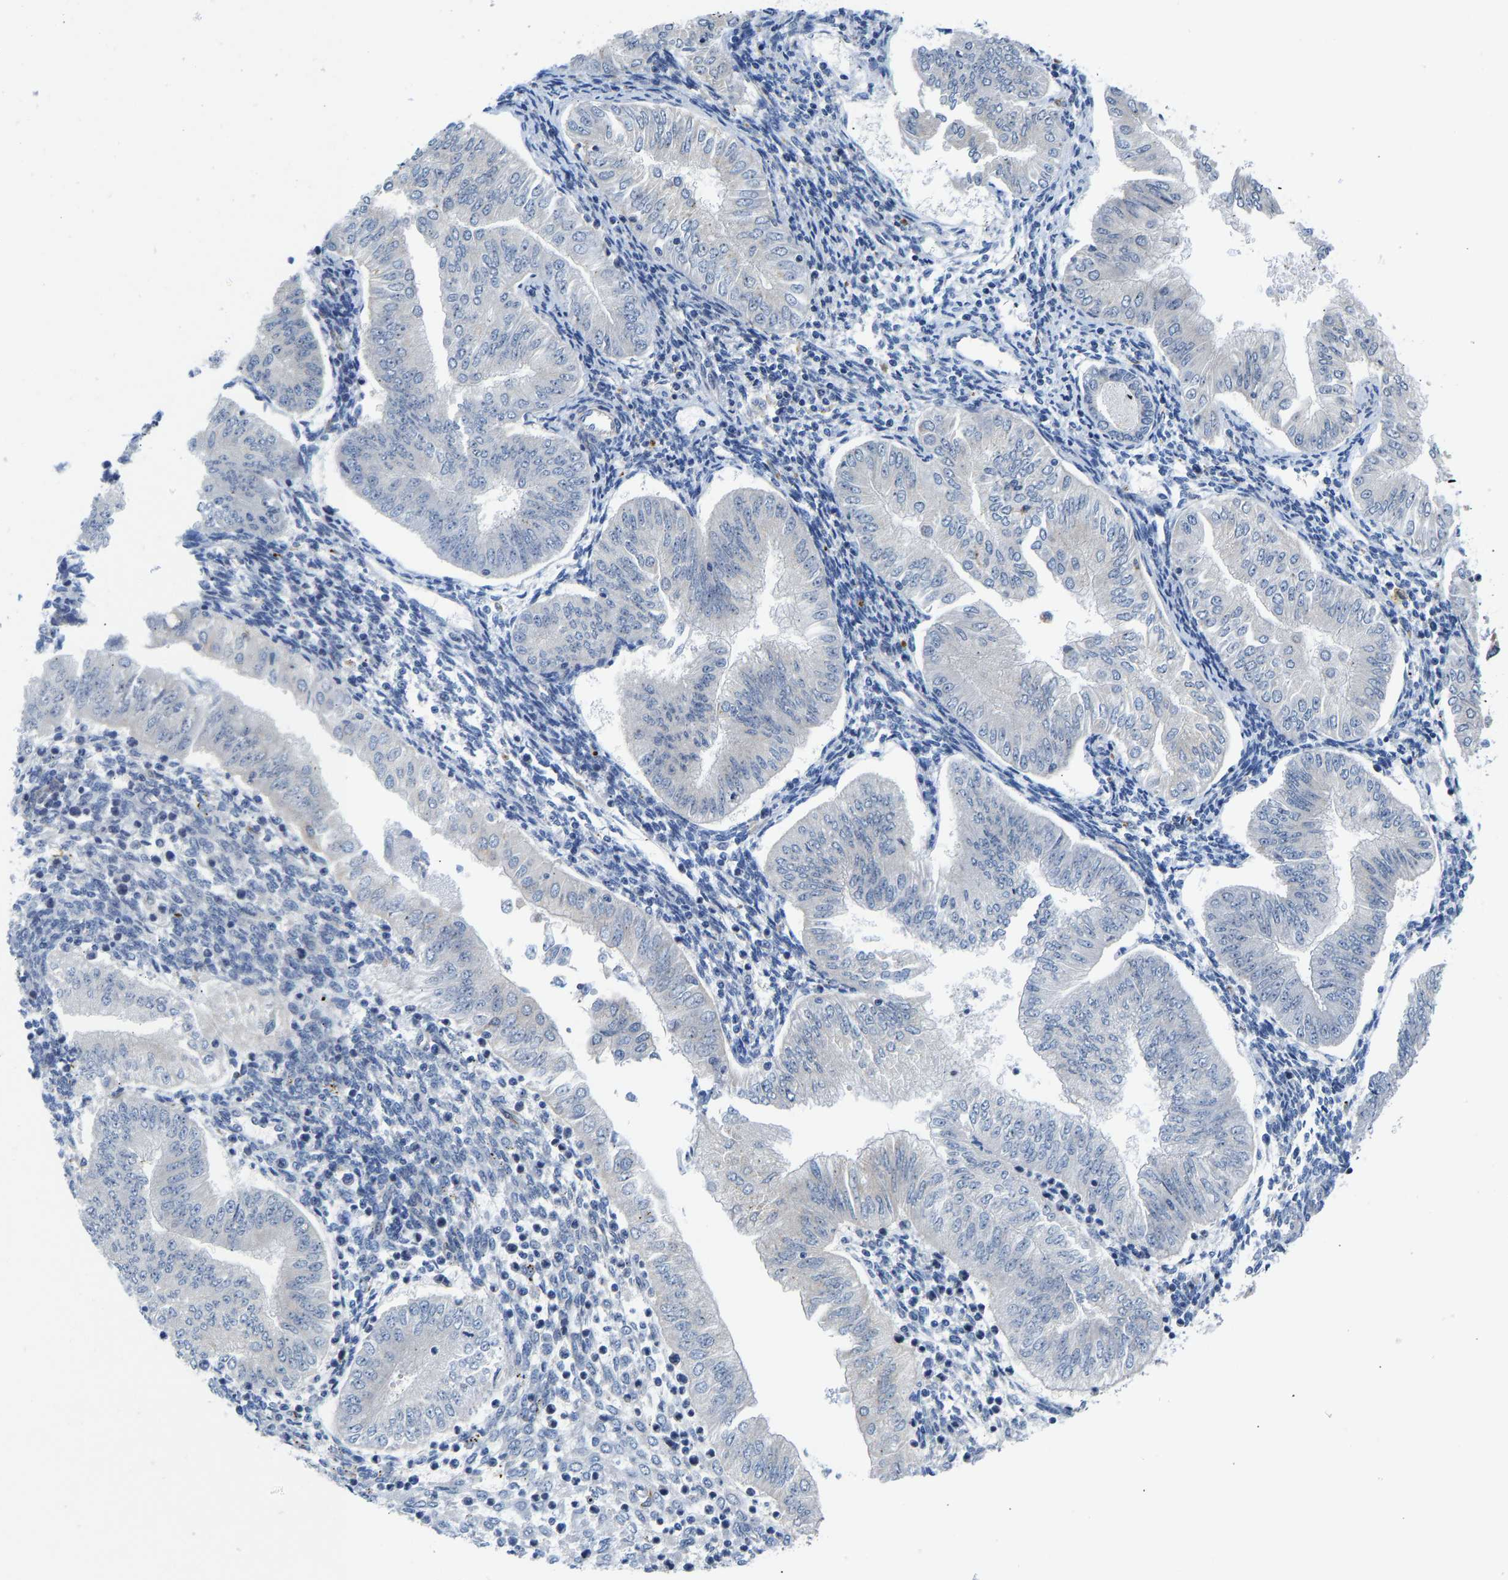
{"staining": {"intensity": "negative", "quantity": "none", "location": "none"}, "tissue": "endometrial cancer", "cell_type": "Tumor cells", "image_type": "cancer", "snomed": [{"axis": "morphology", "description": "Normal tissue, NOS"}, {"axis": "morphology", "description": "Adenocarcinoma, NOS"}, {"axis": "topography", "description": "Endometrium"}], "caption": "This is a micrograph of IHC staining of endometrial adenocarcinoma, which shows no expression in tumor cells.", "gene": "RESF1", "patient": {"sex": "female", "age": 53}}